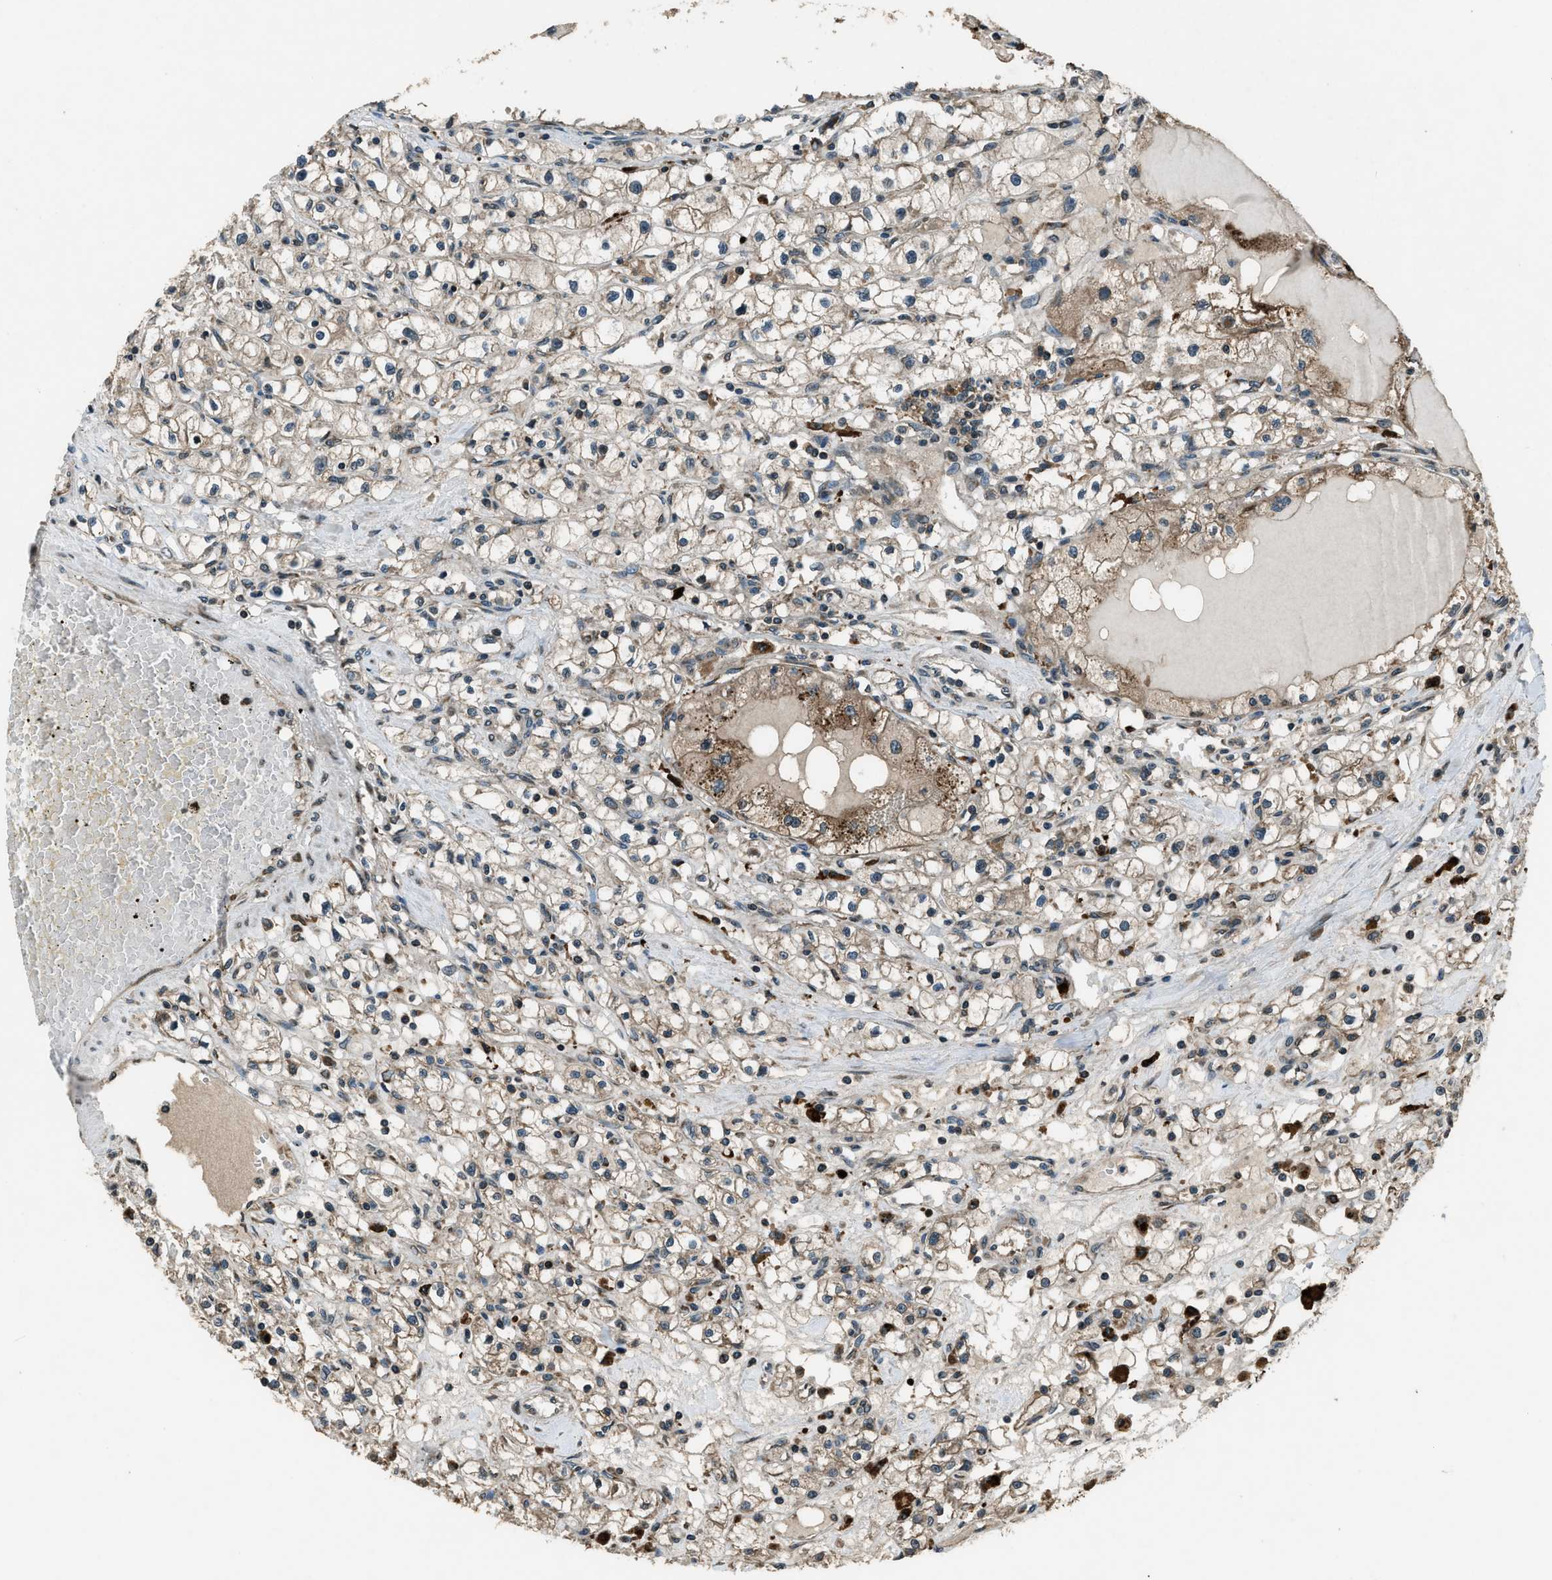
{"staining": {"intensity": "moderate", "quantity": ">75%", "location": "cytoplasmic/membranous"}, "tissue": "renal cancer", "cell_type": "Tumor cells", "image_type": "cancer", "snomed": [{"axis": "morphology", "description": "Adenocarcinoma, NOS"}, {"axis": "topography", "description": "Kidney"}], "caption": "Immunohistochemistry (DAB) staining of renal cancer (adenocarcinoma) reveals moderate cytoplasmic/membranous protein staining in approximately >75% of tumor cells.", "gene": "TRIM4", "patient": {"sex": "male", "age": 56}}